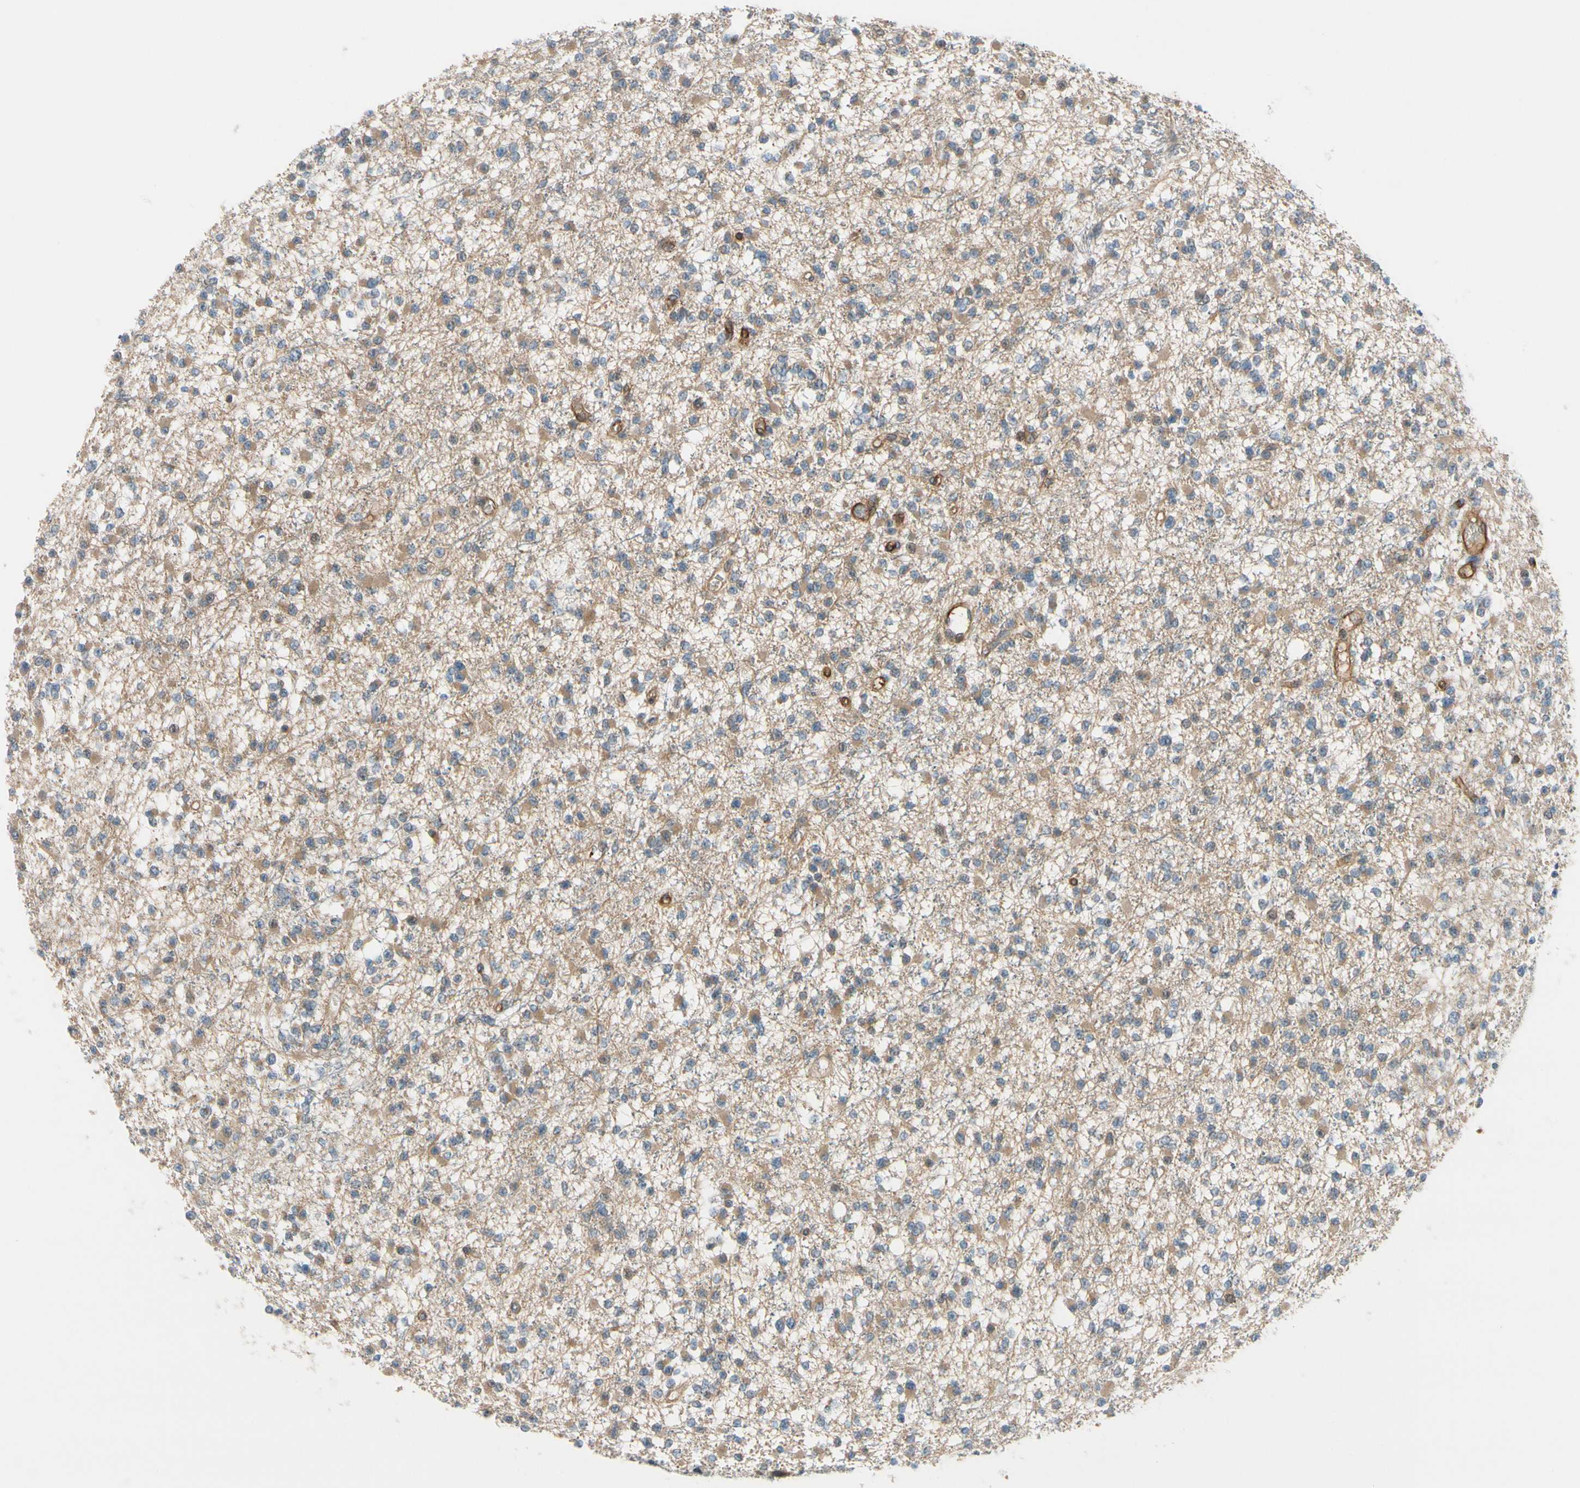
{"staining": {"intensity": "moderate", "quantity": ">75%", "location": "cytoplasmic/membranous"}, "tissue": "glioma", "cell_type": "Tumor cells", "image_type": "cancer", "snomed": [{"axis": "morphology", "description": "Glioma, malignant, Low grade"}, {"axis": "topography", "description": "Brain"}], "caption": "Glioma stained for a protein shows moderate cytoplasmic/membranous positivity in tumor cells. Using DAB (3,3'-diaminobenzidine) (brown) and hematoxylin (blue) stains, captured at high magnification using brightfield microscopy.", "gene": "CFAP36", "patient": {"sex": "female", "age": 22}}